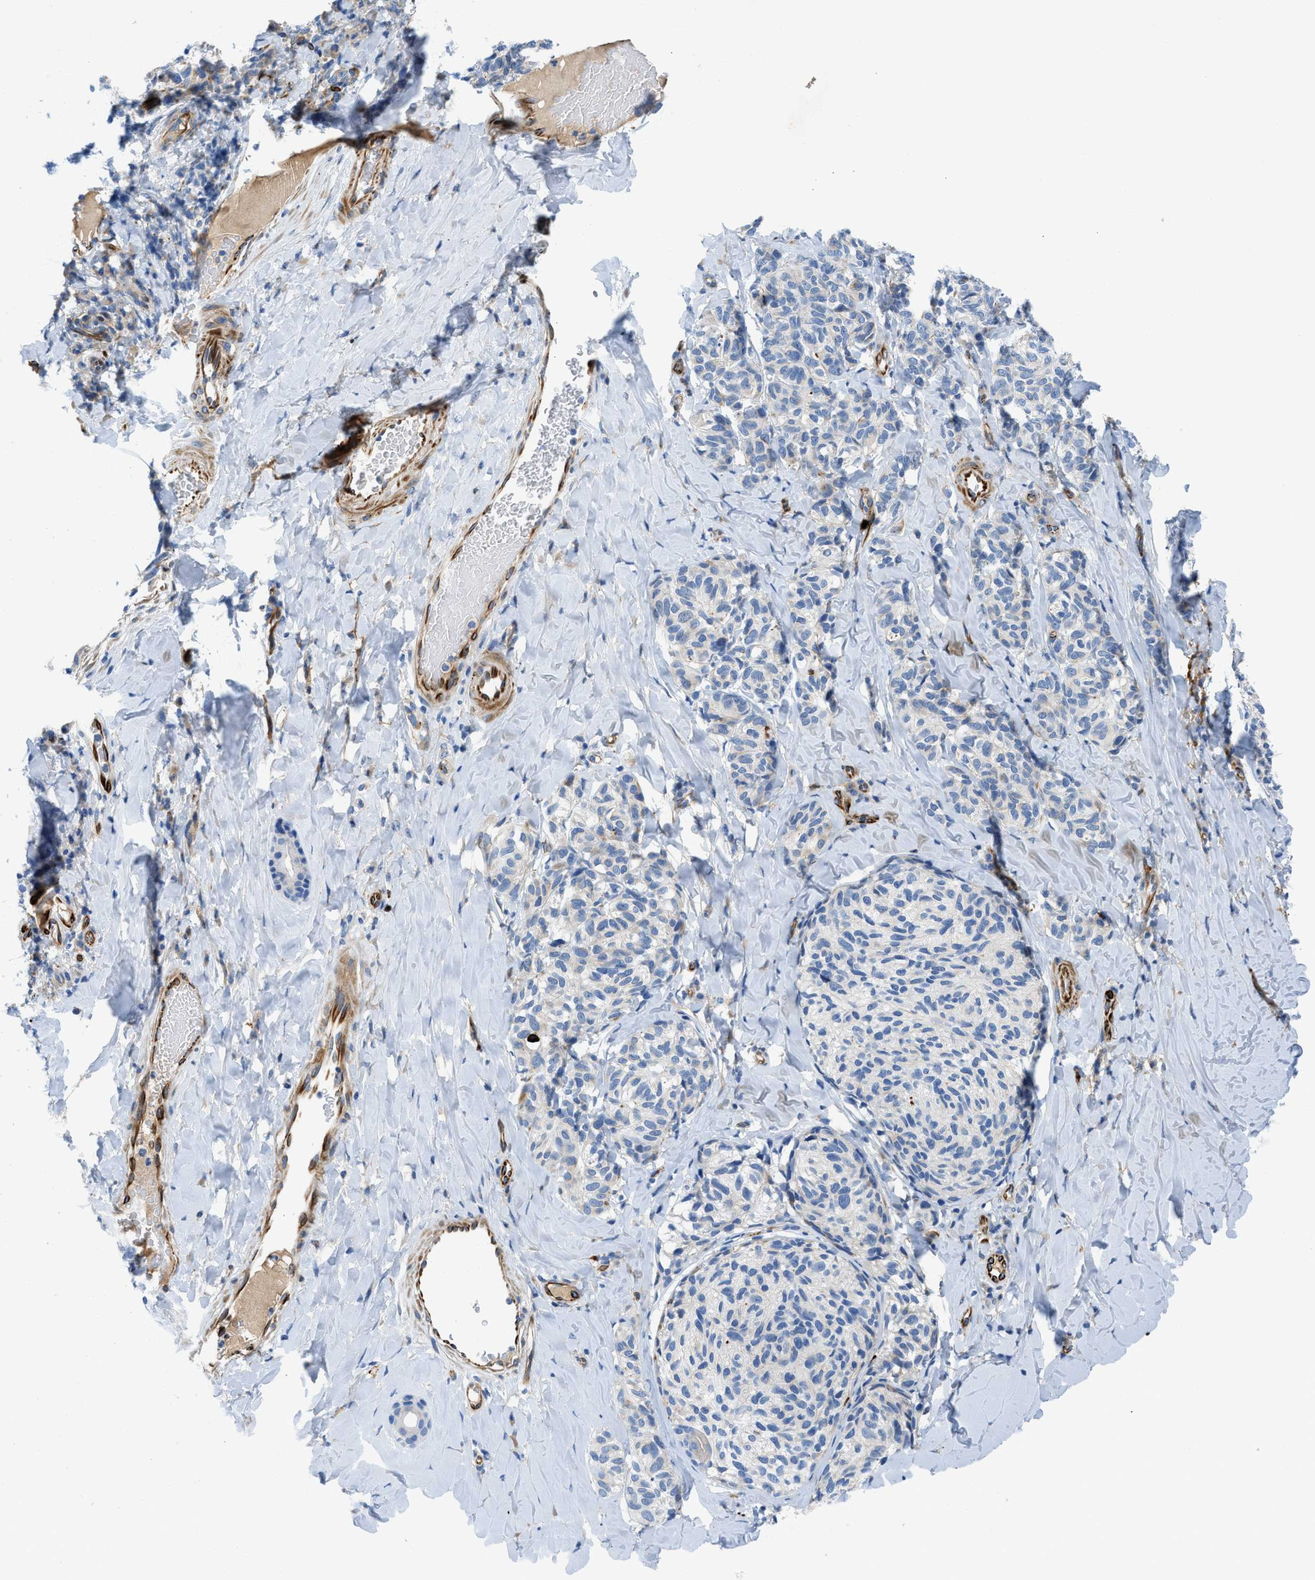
{"staining": {"intensity": "negative", "quantity": "none", "location": "none"}, "tissue": "melanoma", "cell_type": "Tumor cells", "image_type": "cancer", "snomed": [{"axis": "morphology", "description": "Malignant melanoma, NOS"}, {"axis": "topography", "description": "Skin"}], "caption": "Immunohistochemistry (IHC) micrograph of neoplastic tissue: malignant melanoma stained with DAB displays no significant protein positivity in tumor cells.", "gene": "XCR1", "patient": {"sex": "female", "age": 73}}